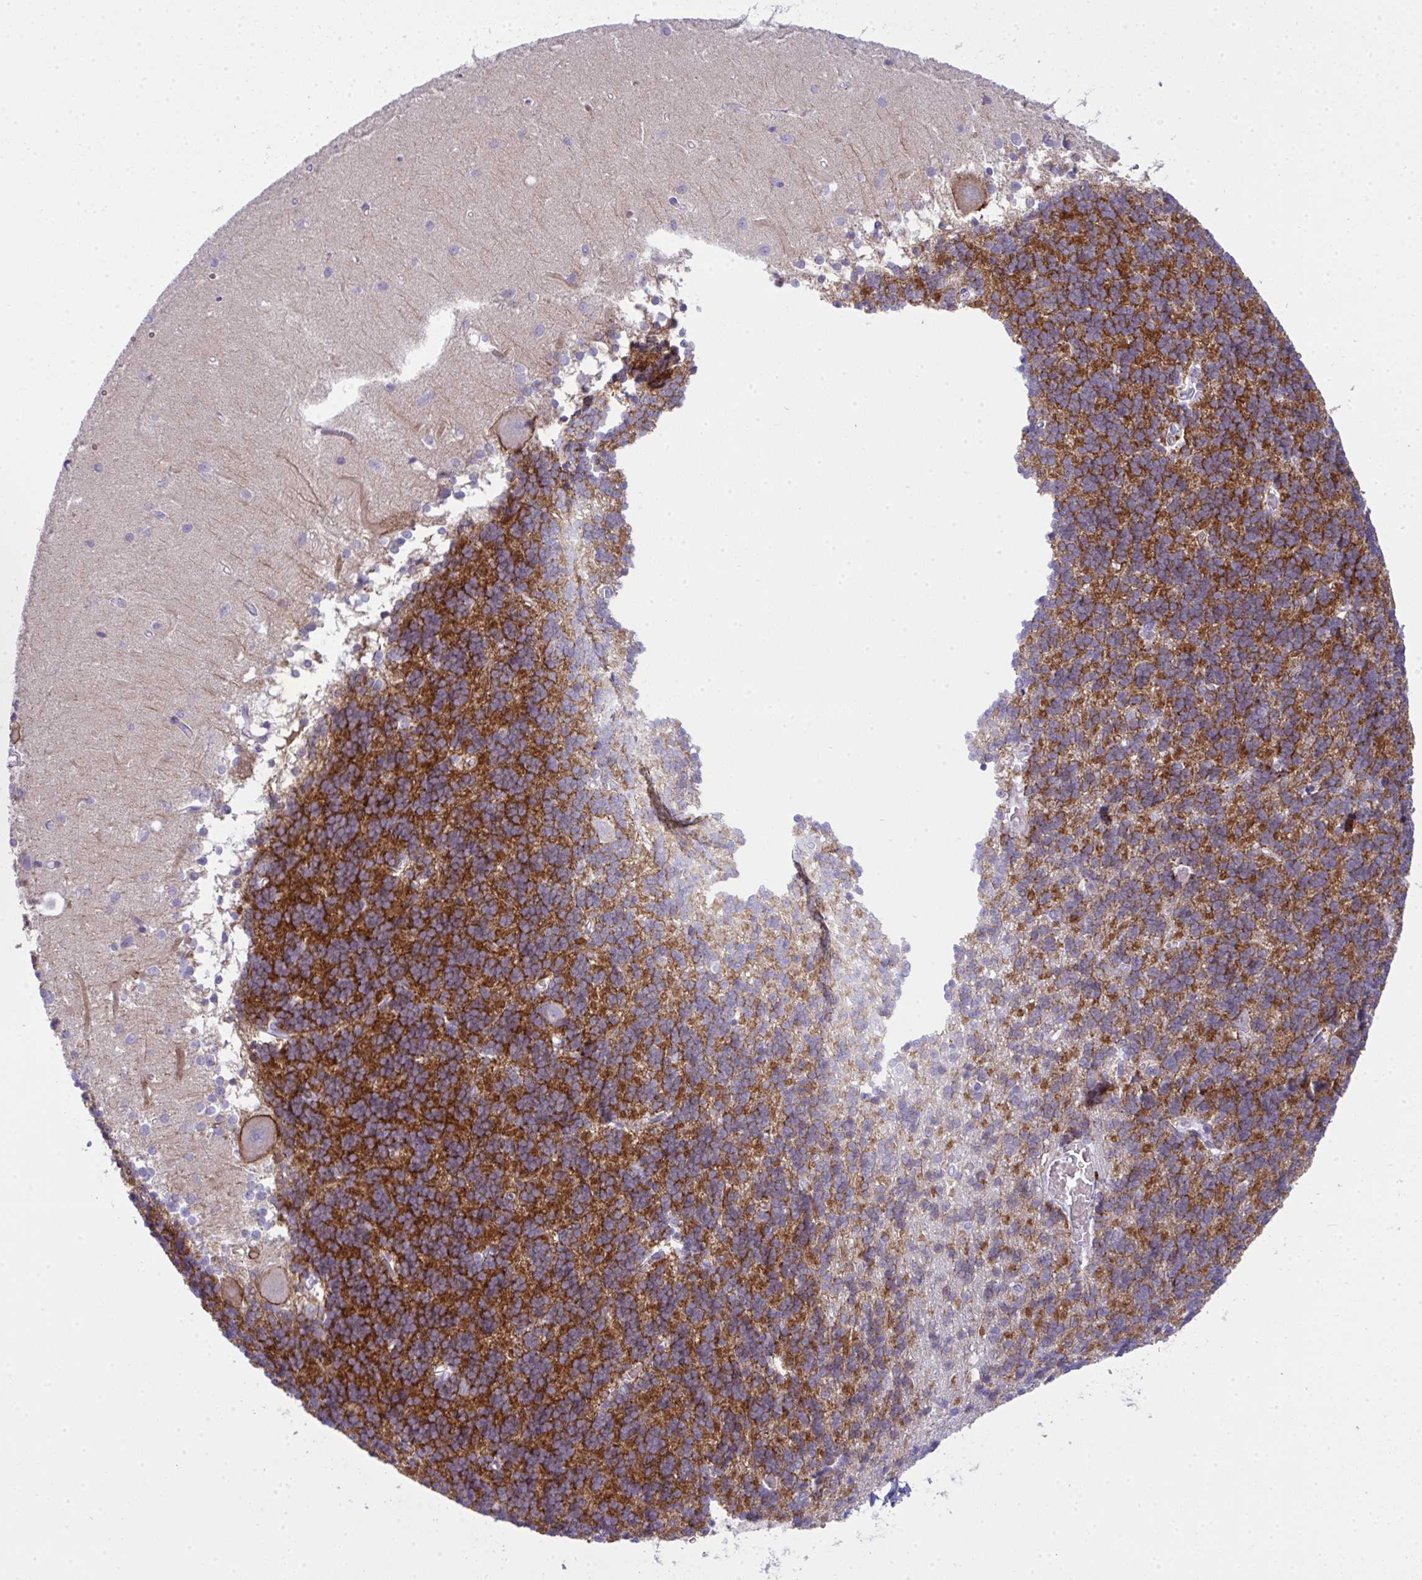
{"staining": {"intensity": "strong", "quantity": "<25%", "location": "cytoplasmic/membranous"}, "tissue": "cerebellum", "cell_type": "Cells in granular layer", "image_type": "normal", "snomed": [{"axis": "morphology", "description": "Normal tissue, NOS"}, {"axis": "topography", "description": "Cerebellum"}], "caption": "Protein expression analysis of unremarkable cerebellum exhibits strong cytoplasmic/membranous staining in about <25% of cells in granular layer.", "gene": "SPTB", "patient": {"sex": "male", "age": 37}}